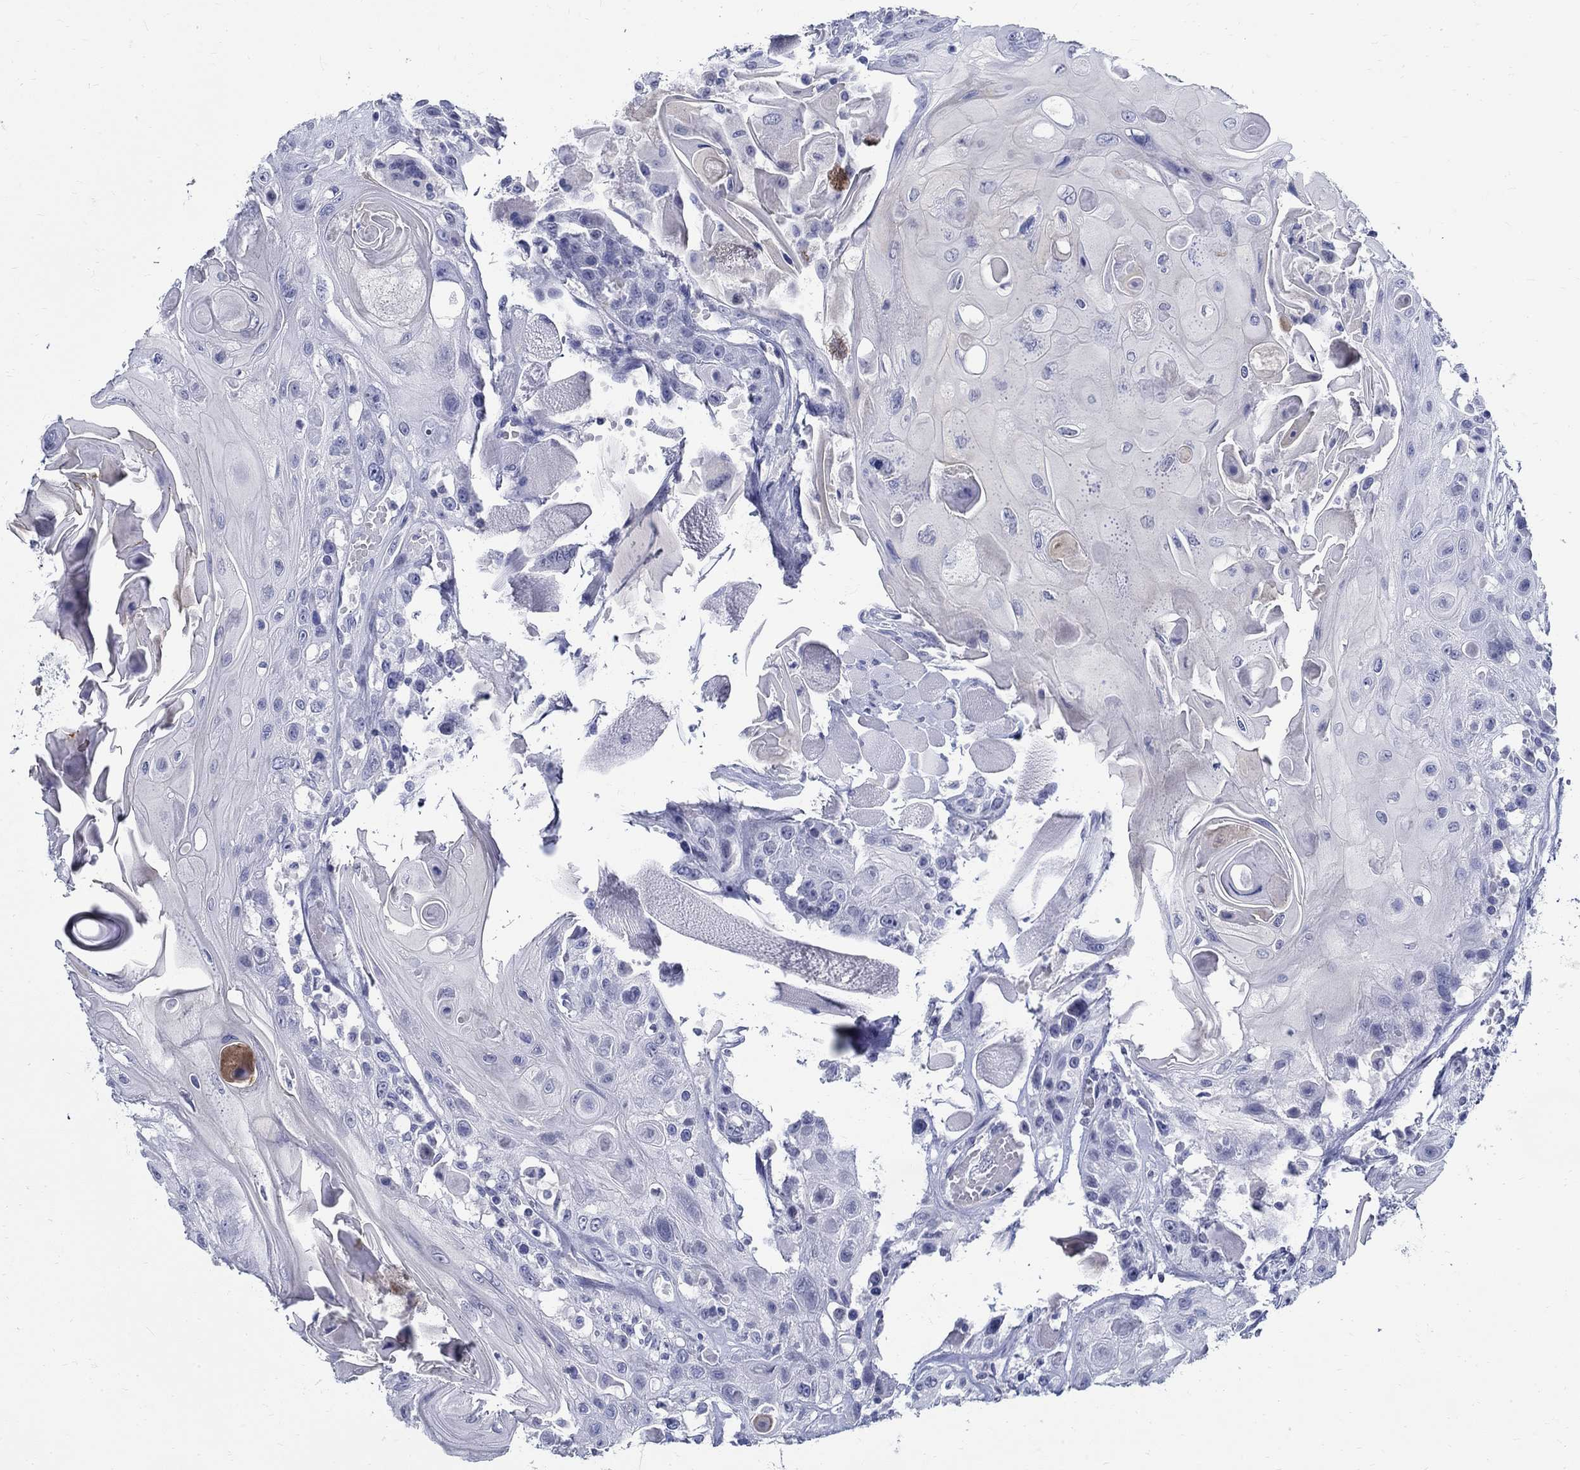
{"staining": {"intensity": "negative", "quantity": "none", "location": "none"}, "tissue": "head and neck cancer", "cell_type": "Tumor cells", "image_type": "cancer", "snomed": [{"axis": "morphology", "description": "Squamous cell carcinoma, NOS"}, {"axis": "topography", "description": "Head-Neck"}], "caption": "A high-resolution micrograph shows immunohistochemistry (IHC) staining of head and neck squamous cell carcinoma, which shows no significant expression in tumor cells.", "gene": "BSPRY", "patient": {"sex": "female", "age": 59}}